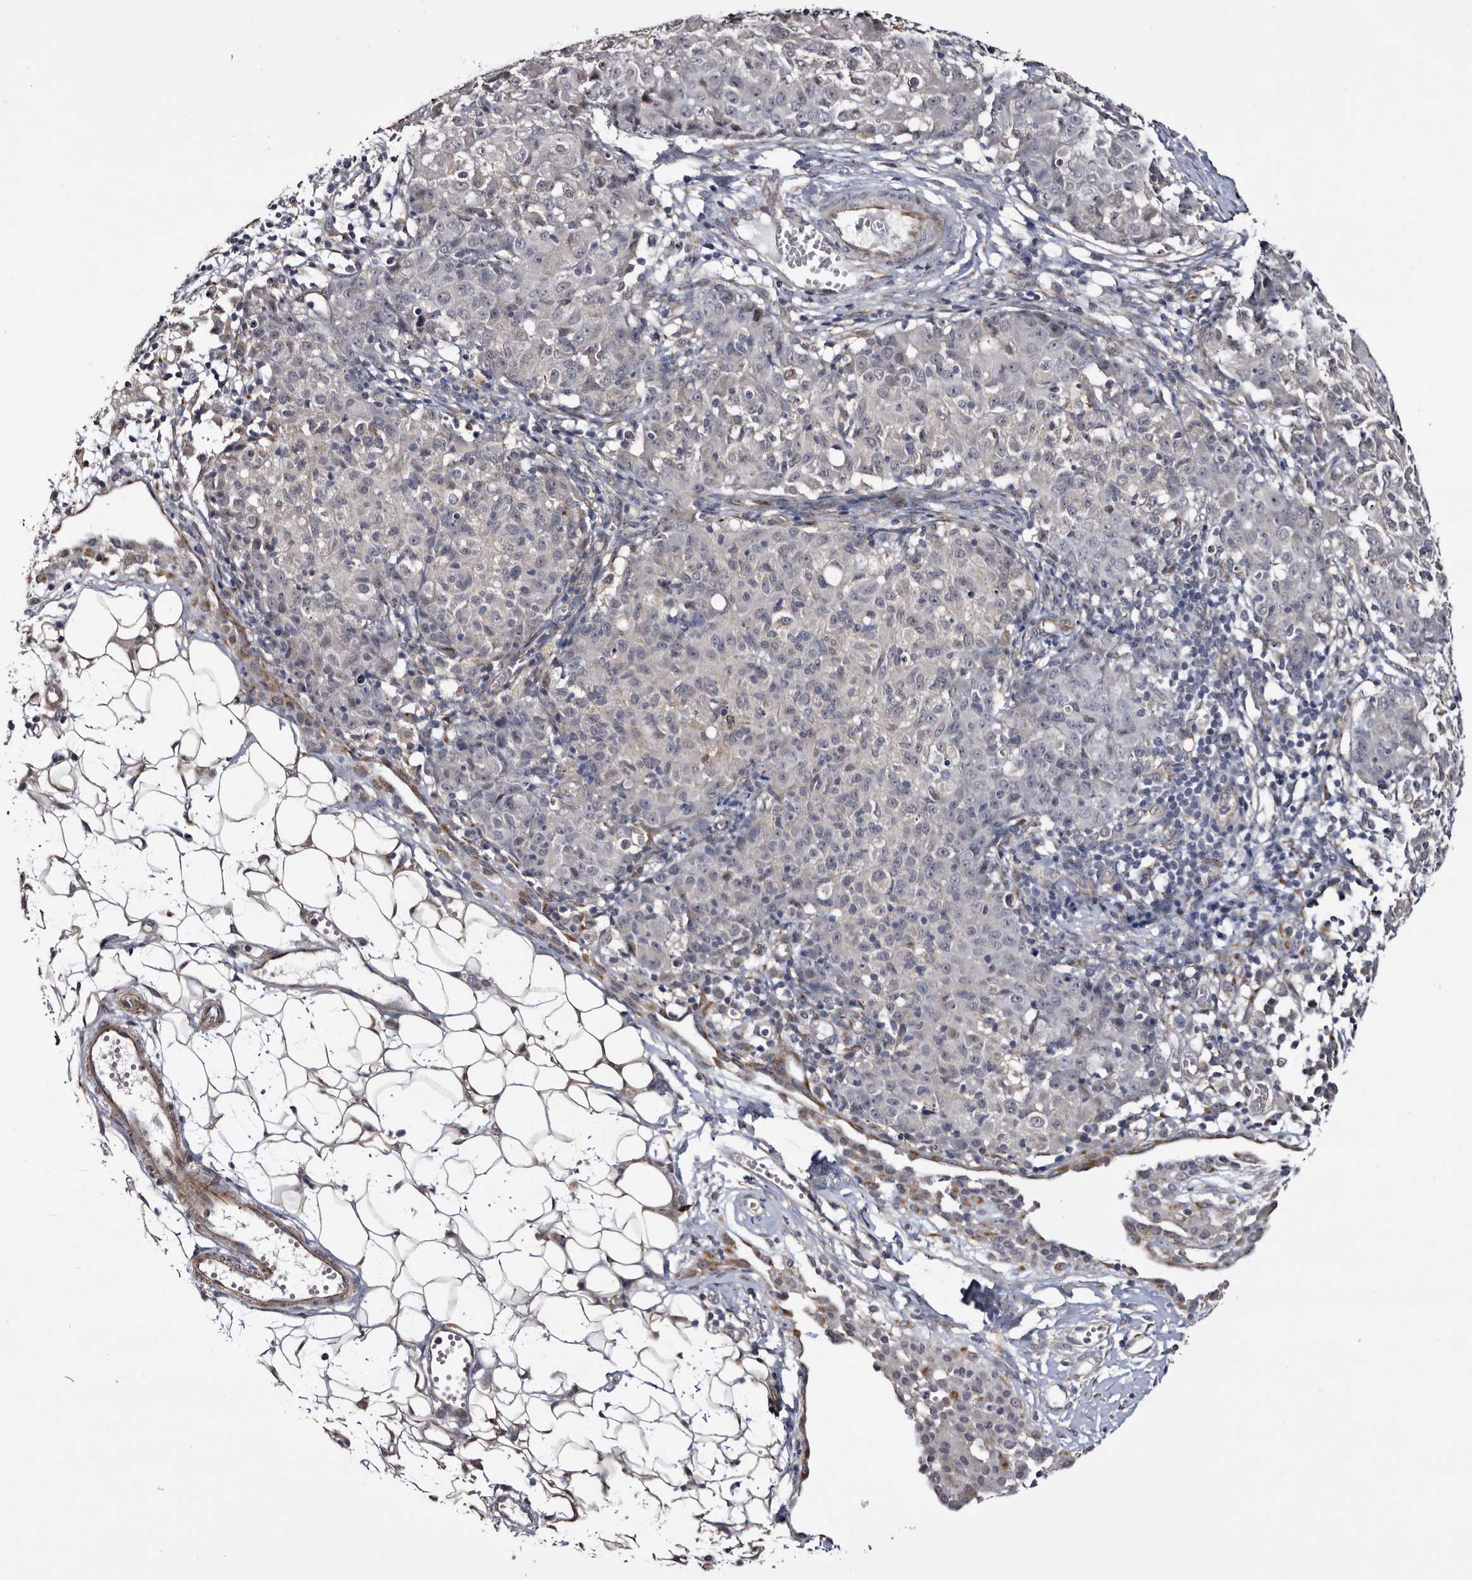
{"staining": {"intensity": "negative", "quantity": "none", "location": "none"}, "tissue": "ovarian cancer", "cell_type": "Tumor cells", "image_type": "cancer", "snomed": [{"axis": "morphology", "description": "Carcinoma, endometroid"}, {"axis": "topography", "description": "Ovary"}], "caption": "A high-resolution histopathology image shows IHC staining of ovarian cancer, which reveals no significant staining in tumor cells.", "gene": "ARMCX2", "patient": {"sex": "female", "age": 42}}